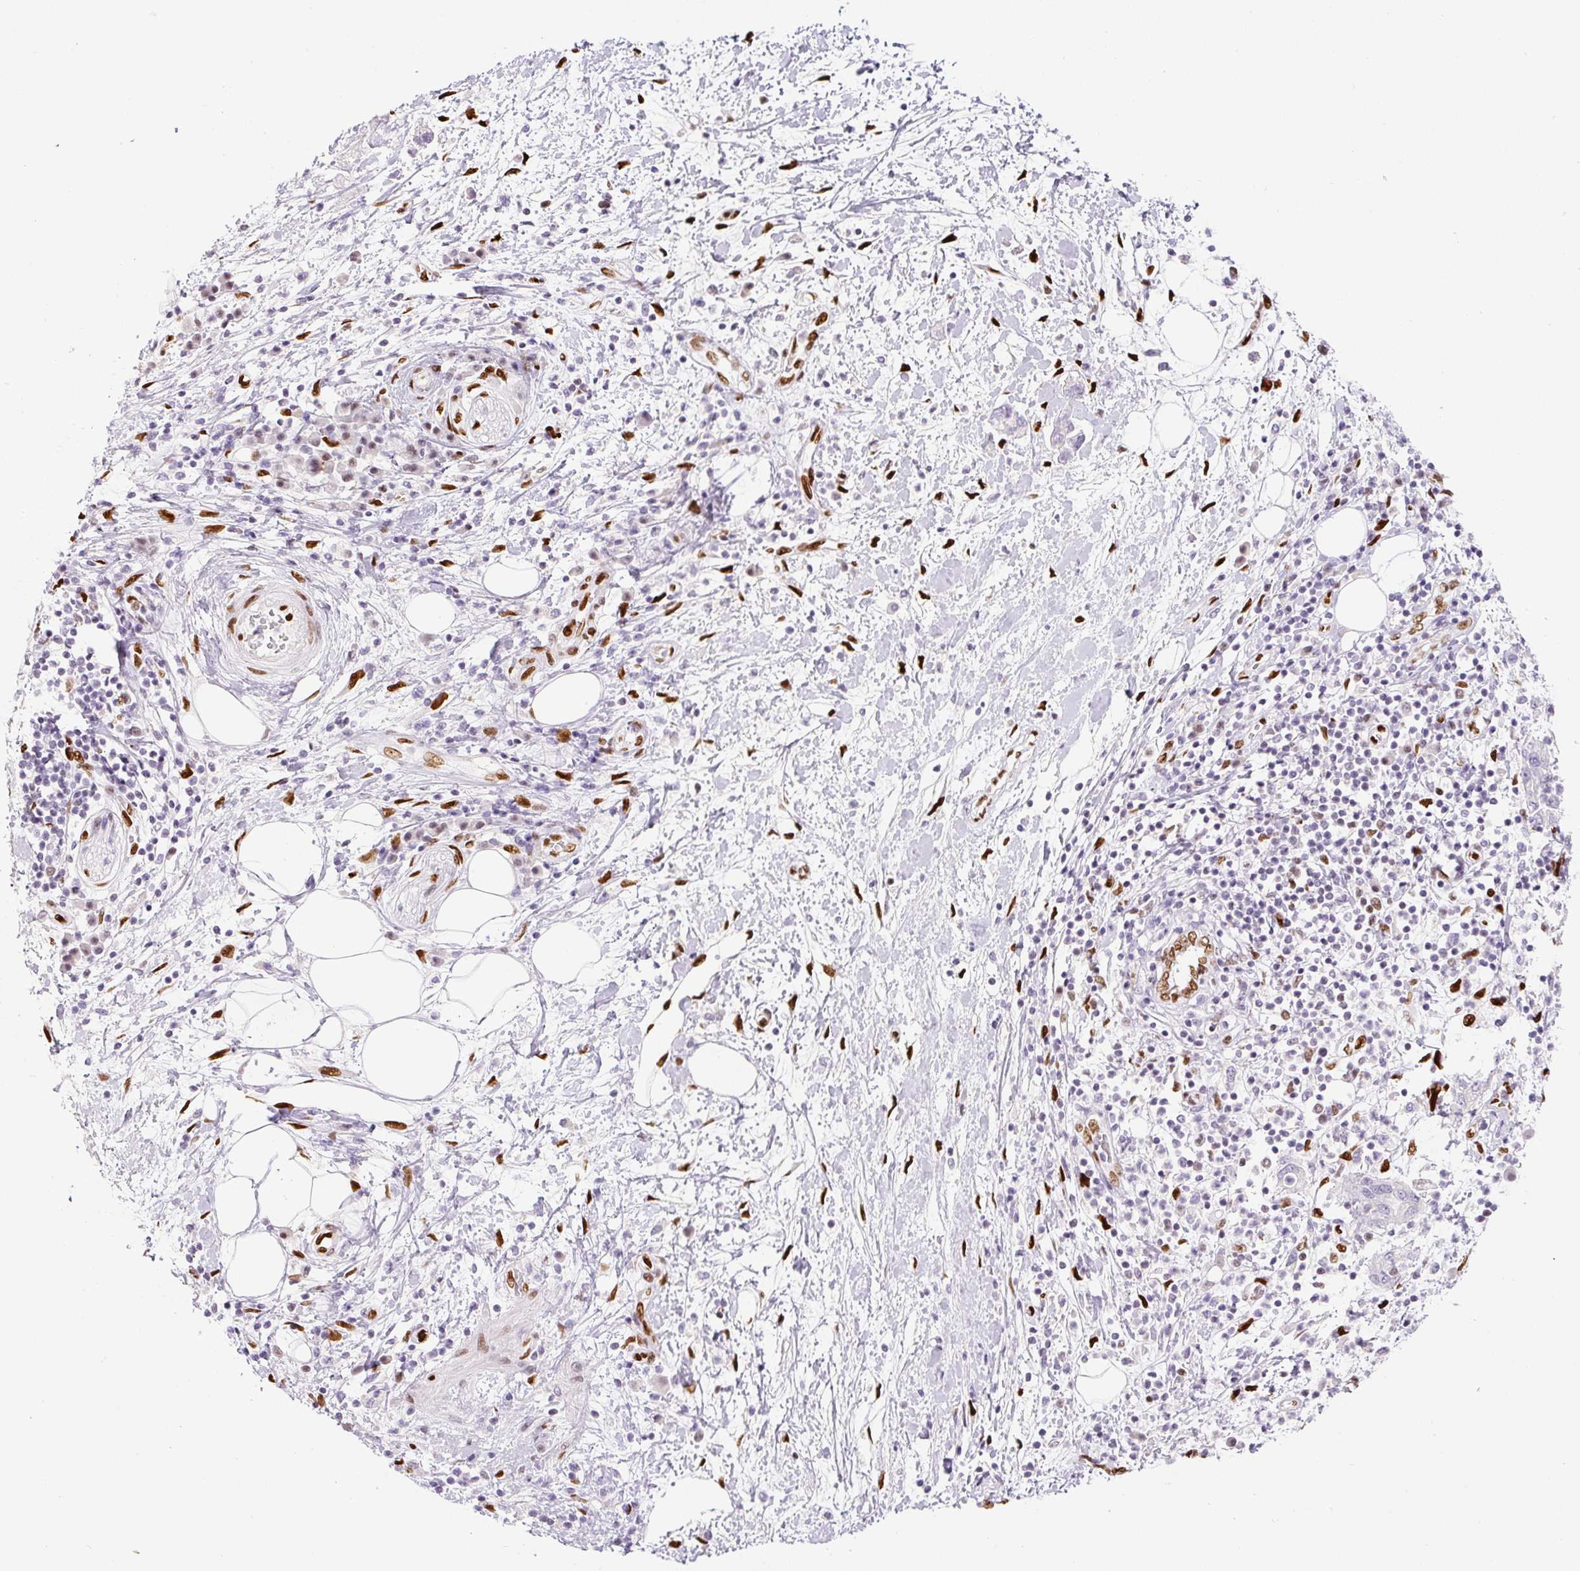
{"staining": {"intensity": "negative", "quantity": "none", "location": "none"}, "tissue": "pancreatic cancer", "cell_type": "Tumor cells", "image_type": "cancer", "snomed": [{"axis": "morphology", "description": "Adenocarcinoma, NOS"}, {"axis": "topography", "description": "Pancreas"}], "caption": "A high-resolution histopathology image shows IHC staining of pancreatic adenocarcinoma, which demonstrates no significant positivity in tumor cells.", "gene": "ZEB1", "patient": {"sex": "female", "age": 73}}